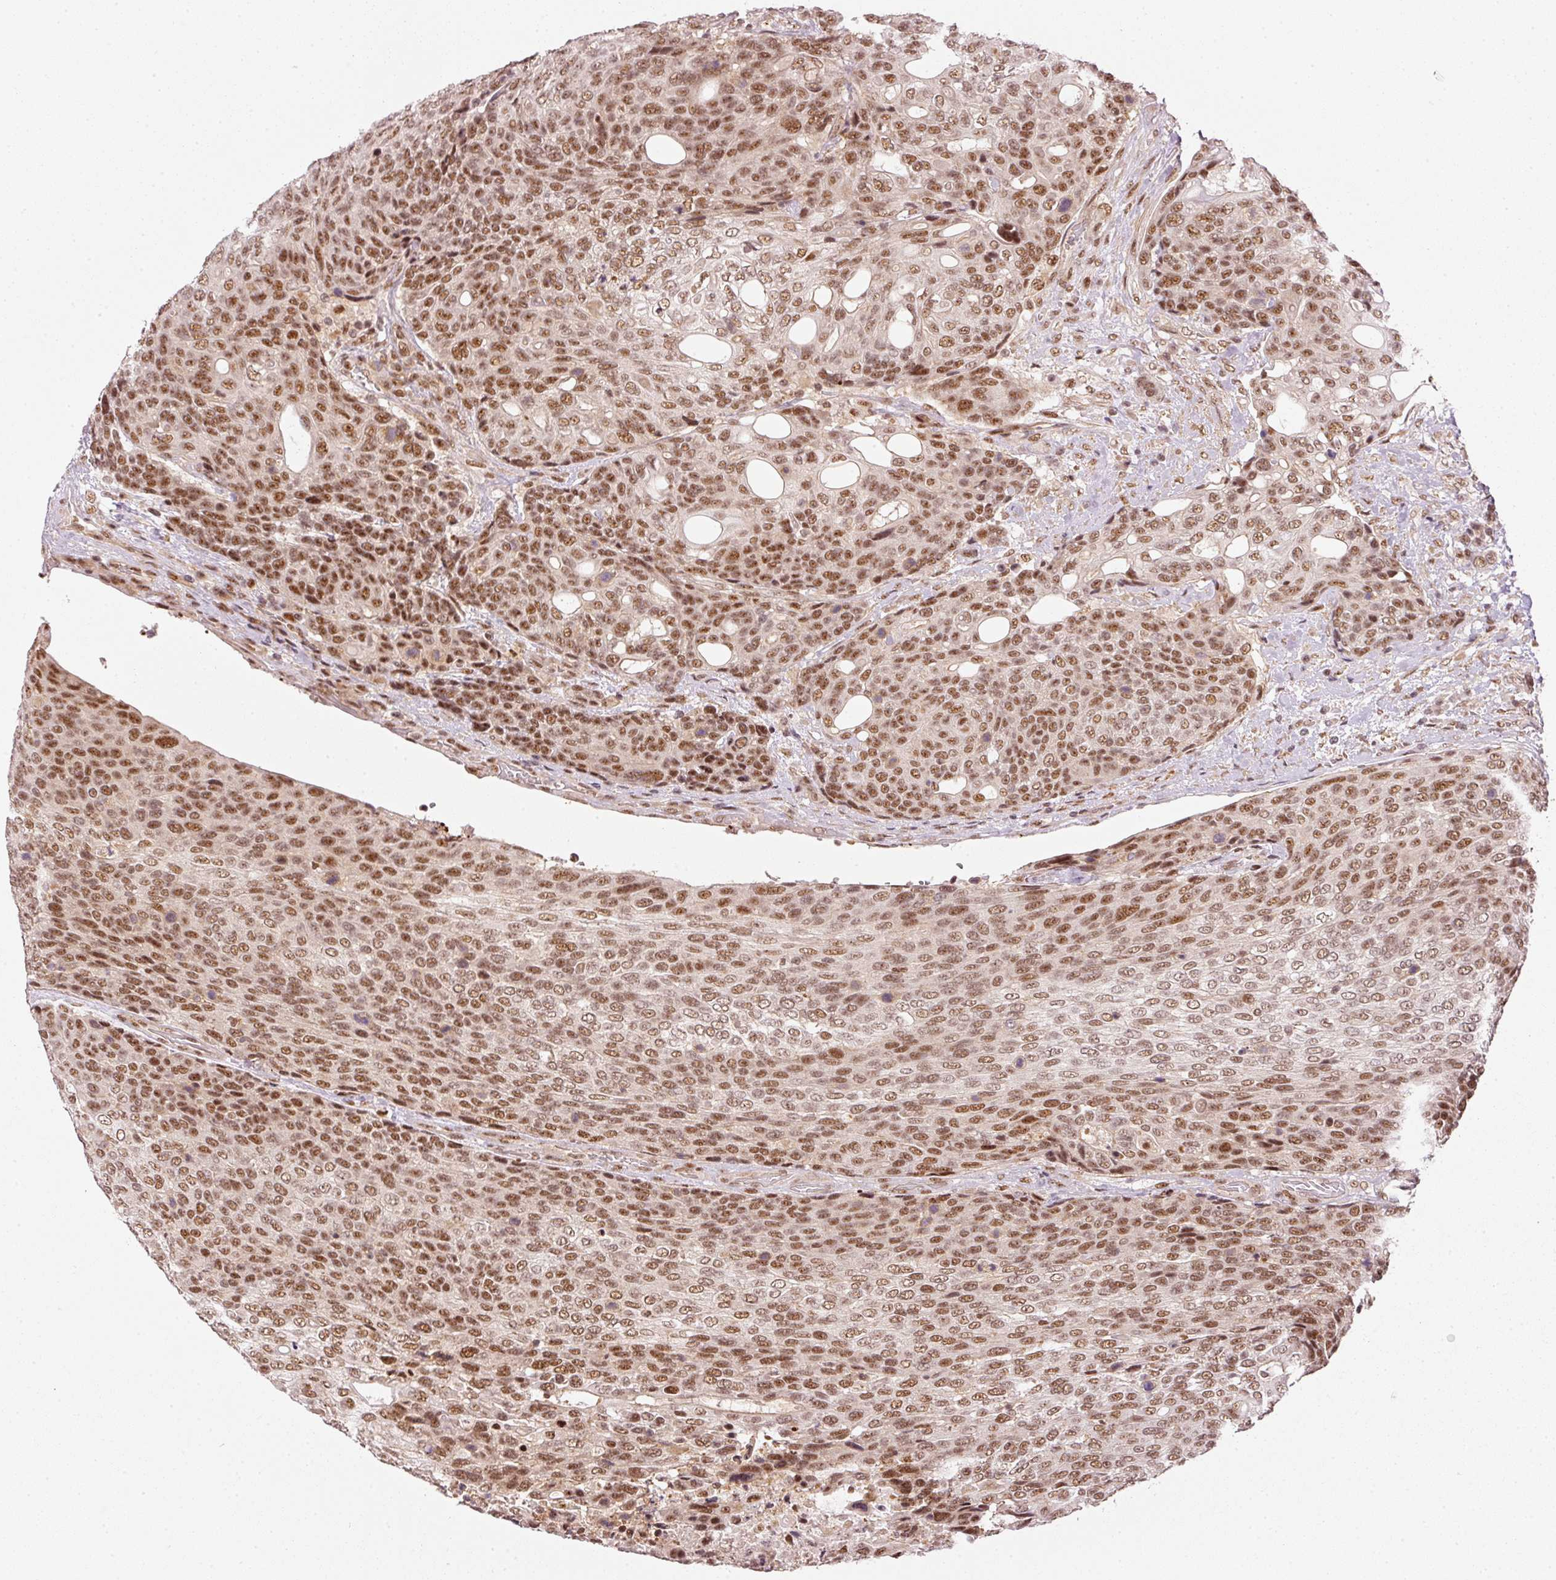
{"staining": {"intensity": "moderate", "quantity": ">75%", "location": "nuclear"}, "tissue": "urothelial cancer", "cell_type": "Tumor cells", "image_type": "cancer", "snomed": [{"axis": "morphology", "description": "Urothelial carcinoma, High grade"}, {"axis": "topography", "description": "Urinary bladder"}], "caption": "Tumor cells show moderate nuclear expression in approximately >75% of cells in urothelial cancer. (Stains: DAB (3,3'-diaminobenzidine) in brown, nuclei in blue, Microscopy: brightfield microscopy at high magnification).", "gene": "THOC6", "patient": {"sex": "female", "age": 70}}